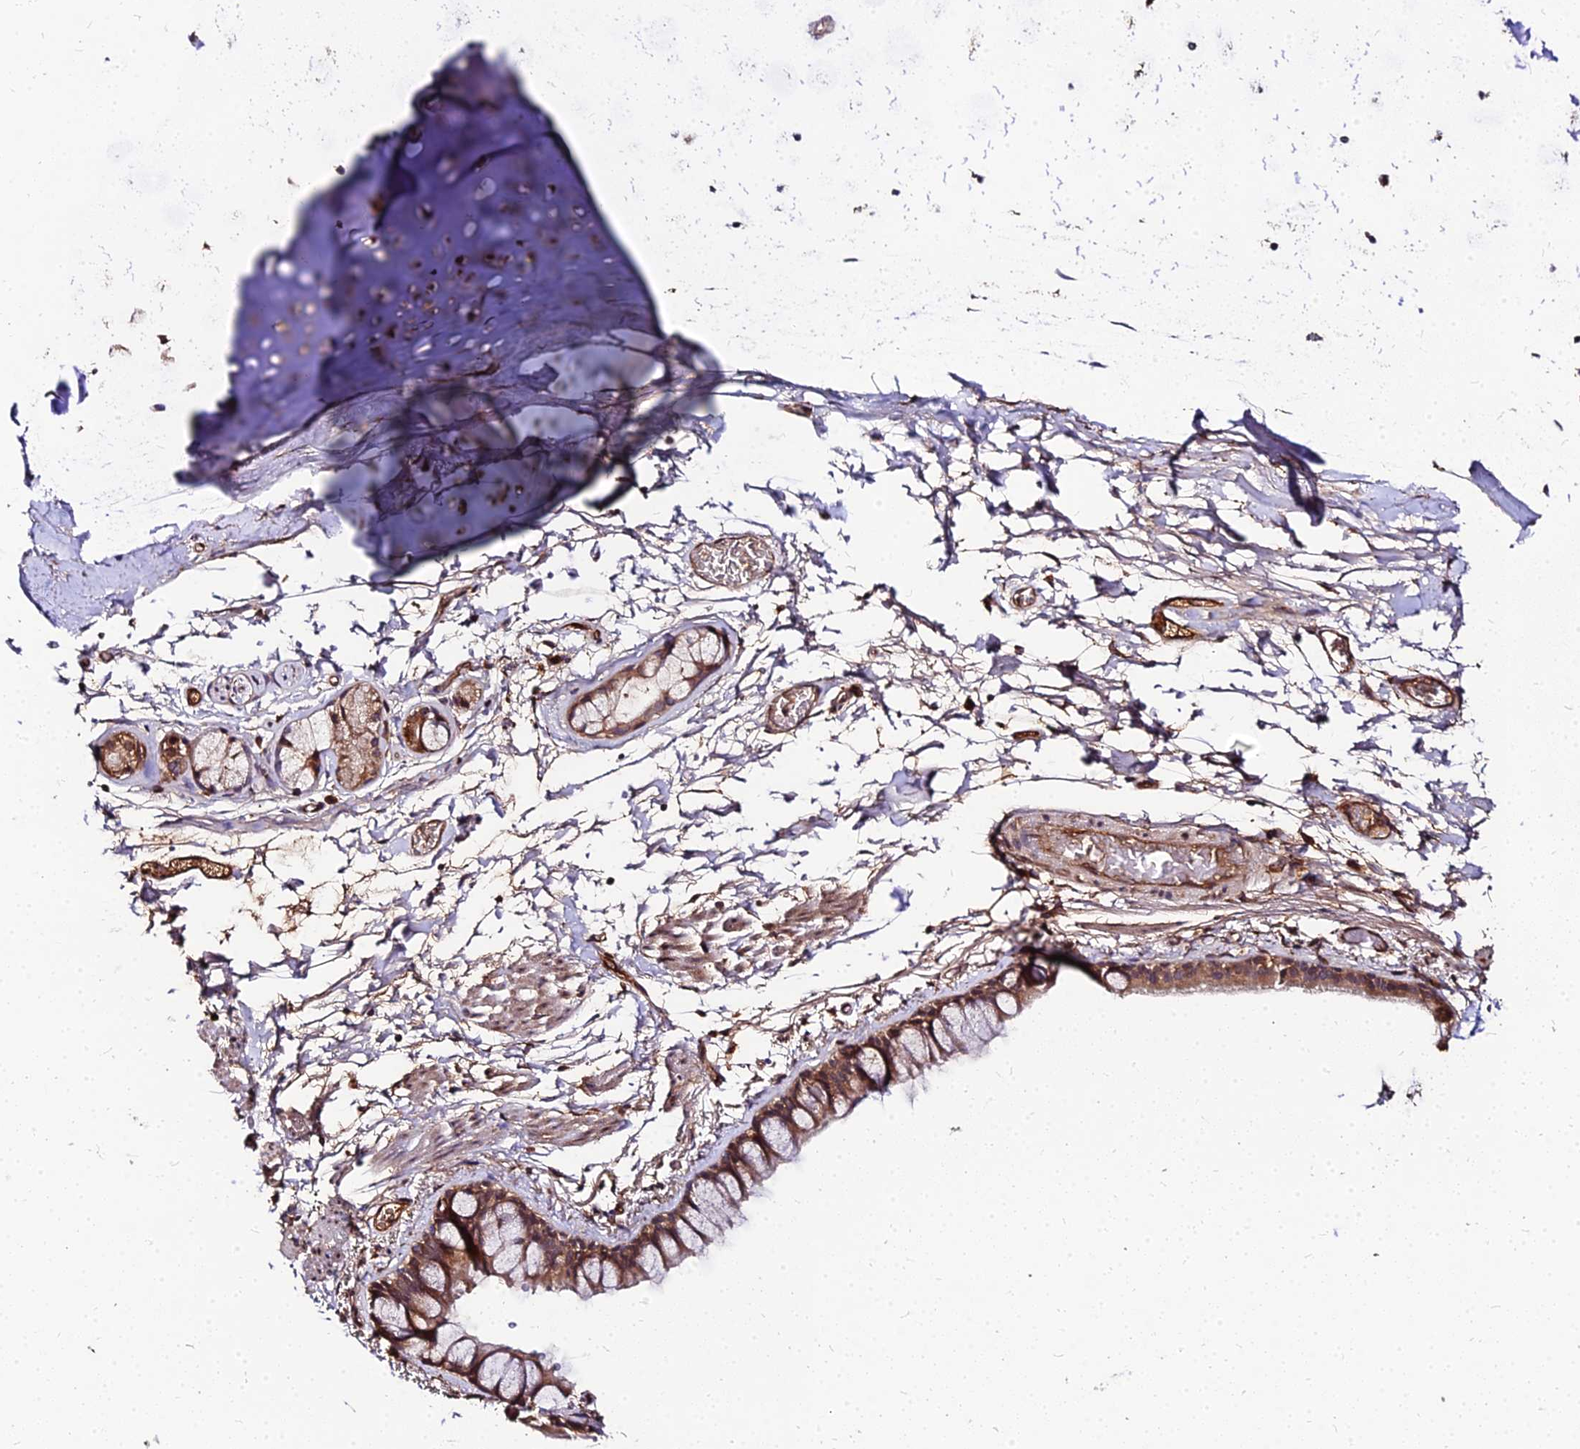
{"staining": {"intensity": "moderate", "quantity": ">75%", "location": "cytoplasmic/membranous"}, "tissue": "bronchus", "cell_type": "Respiratory epithelial cells", "image_type": "normal", "snomed": [{"axis": "morphology", "description": "Normal tissue, NOS"}, {"axis": "topography", "description": "Cartilage tissue"}], "caption": "High-magnification brightfield microscopy of benign bronchus stained with DAB (brown) and counterstained with hematoxylin (blue). respiratory epithelial cells exhibit moderate cytoplasmic/membranous expression is present in about>75% of cells.", "gene": "PDE4D", "patient": {"sex": "male", "age": 63}}